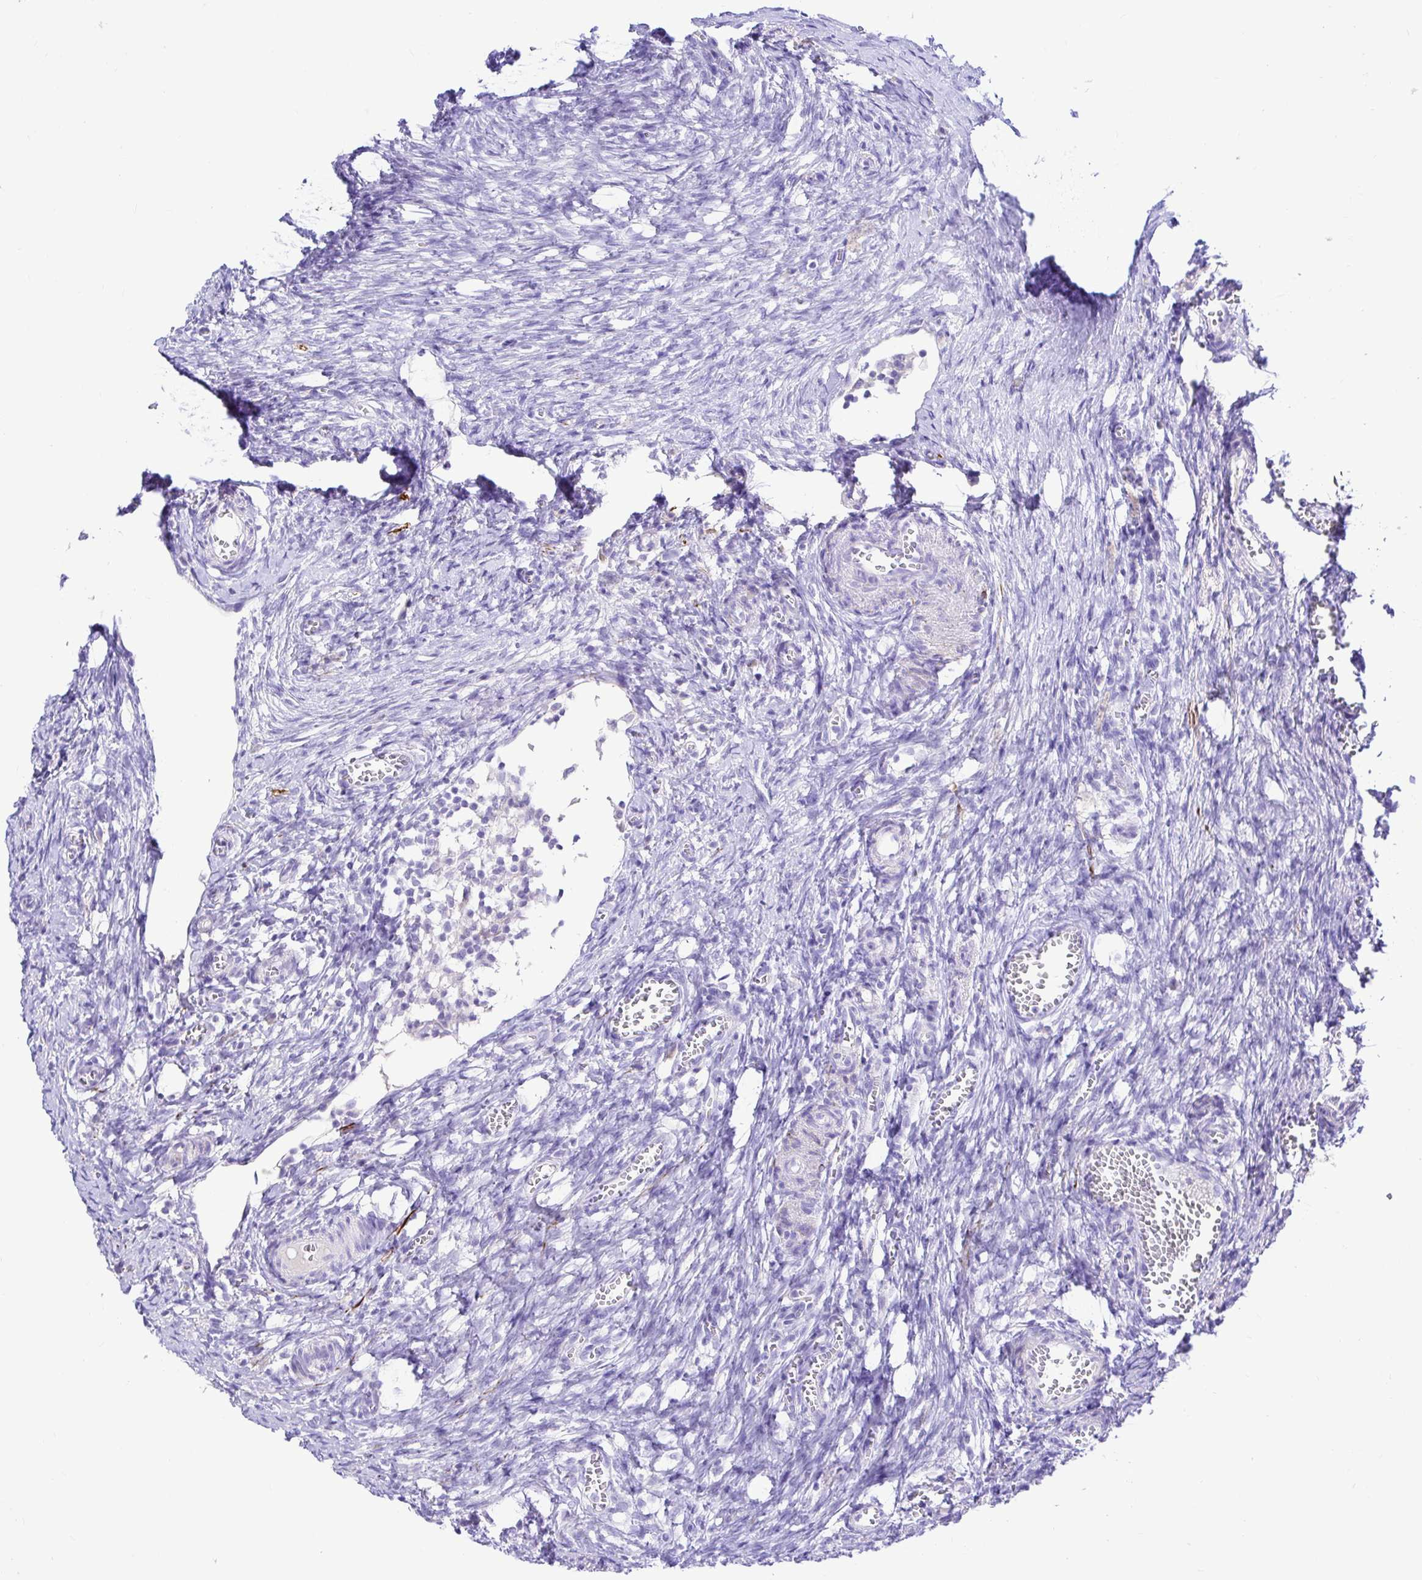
{"staining": {"intensity": "negative", "quantity": "none", "location": "none"}, "tissue": "ovary", "cell_type": "Follicle cells", "image_type": "normal", "snomed": [{"axis": "morphology", "description": "Normal tissue, NOS"}, {"axis": "topography", "description": "Ovary"}], "caption": "An image of ovary stained for a protein demonstrates no brown staining in follicle cells.", "gene": "BACE2", "patient": {"sex": "female", "age": 41}}